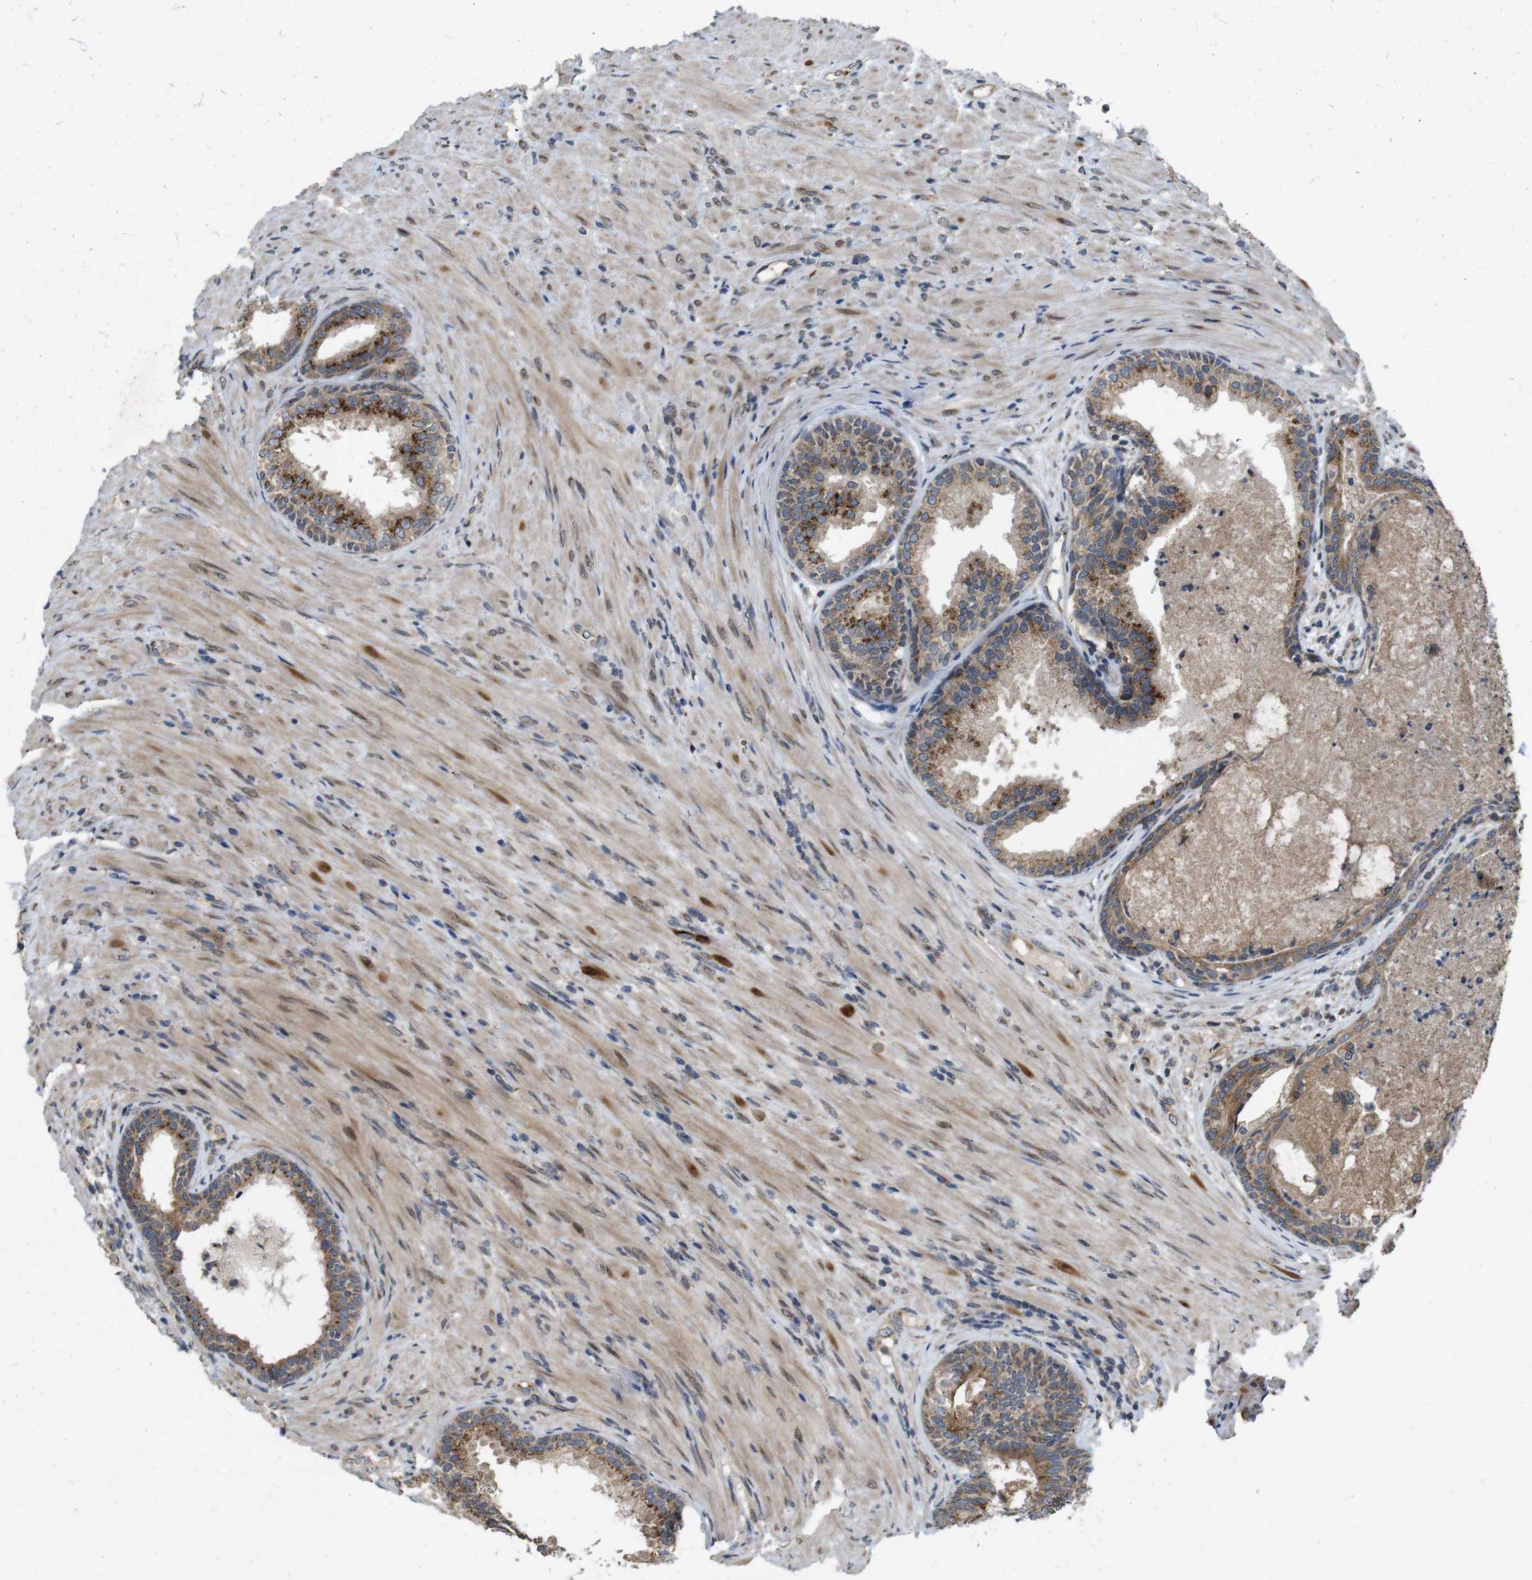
{"staining": {"intensity": "moderate", "quantity": ">75%", "location": "cytoplasmic/membranous"}, "tissue": "prostate", "cell_type": "Glandular cells", "image_type": "normal", "snomed": [{"axis": "morphology", "description": "Normal tissue, NOS"}, {"axis": "topography", "description": "Prostate"}], "caption": "A medium amount of moderate cytoplasmic/membranous staining is present in about >75% of glandular cells in normal prostate. (DAB = brown stain, brightfield microscopy at high magnification).", "gene": "EFCAB14", "patient": {"sex": "male", "age": 76}}